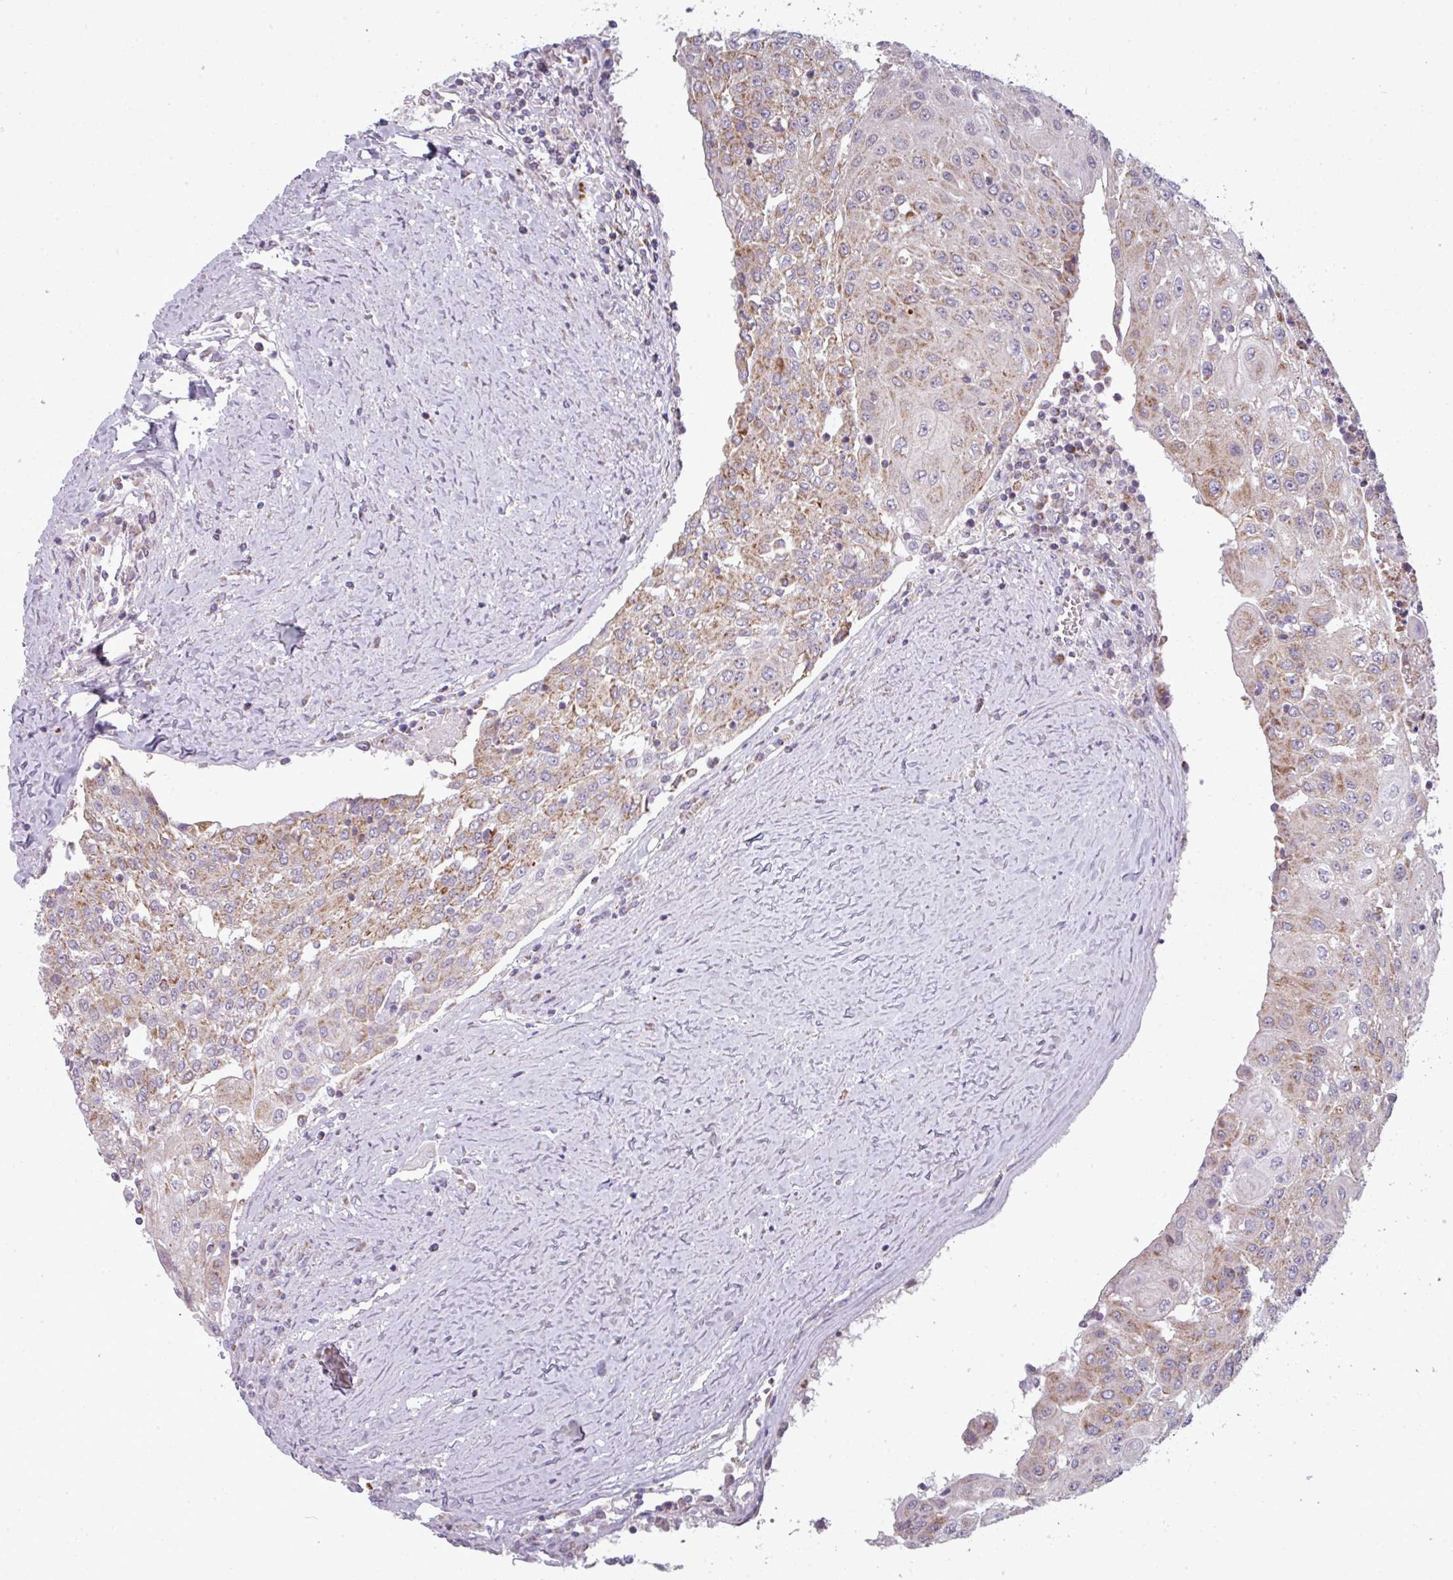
{"staining": {"intensity": "moderate", "quantity": ">75%", "location": "cytoplasmic/membranous"}, "tissue": "urothelial cancer", "cell_type": "Tumor cells", "image_type": "cancer", "snomed": [{"axis": "morphology", "description": "Urothelial carcinoma, High grade"}, {"axis": "topography", "description": "Urinary bladder"}], "caption": "This photomicrograph demonstrates IHC staining of urothelial cancer, with medium moderate cytoplasmic/membranous positivity in approximately >75% of tumor cells.", "gene": "ZNF615", "patient": {"sex": "female", "age": 85}}